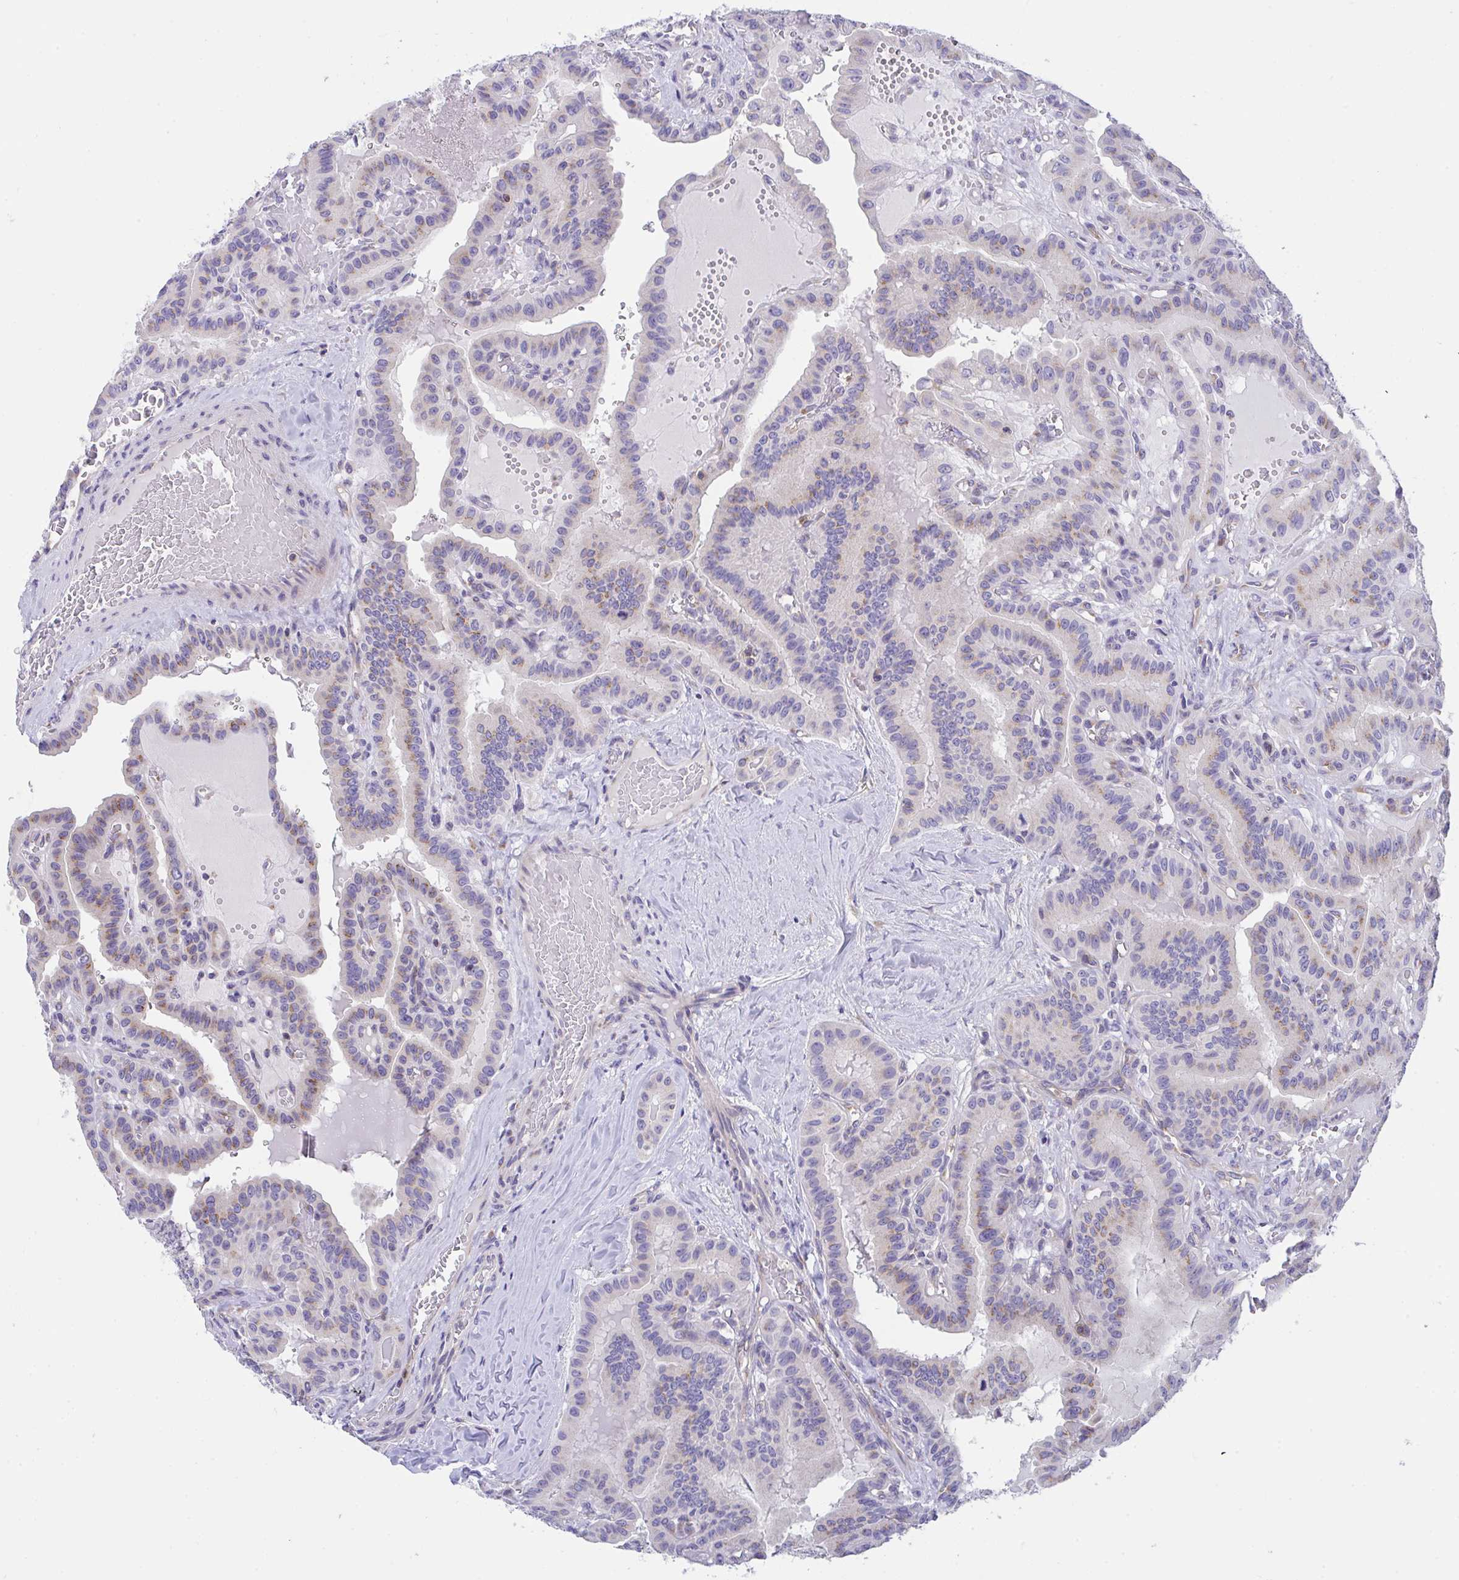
{"staining": {"intensity": "moderate", "quantity": "25%-75%", "location": "cytoplasmic/membranous"}, "tissue": "thyroid cancer", "cell_type": "Tumor cells", "image_type": "cancer", "snomed": [{"axis": "morphology", "description": "Papillary adenocarcinoma, NOS"}, {"axis": "topography", "description": "Thyroid gland"}], "caption": "Protein staining by immunohistochemistry (IHC) exhibits moderate cytoplasmic/membranous expression in about 25%-75% of tumor cells in thyroid cancer.", "gene": "MIA3", "patient": {"sex": "male", "age": 87}}